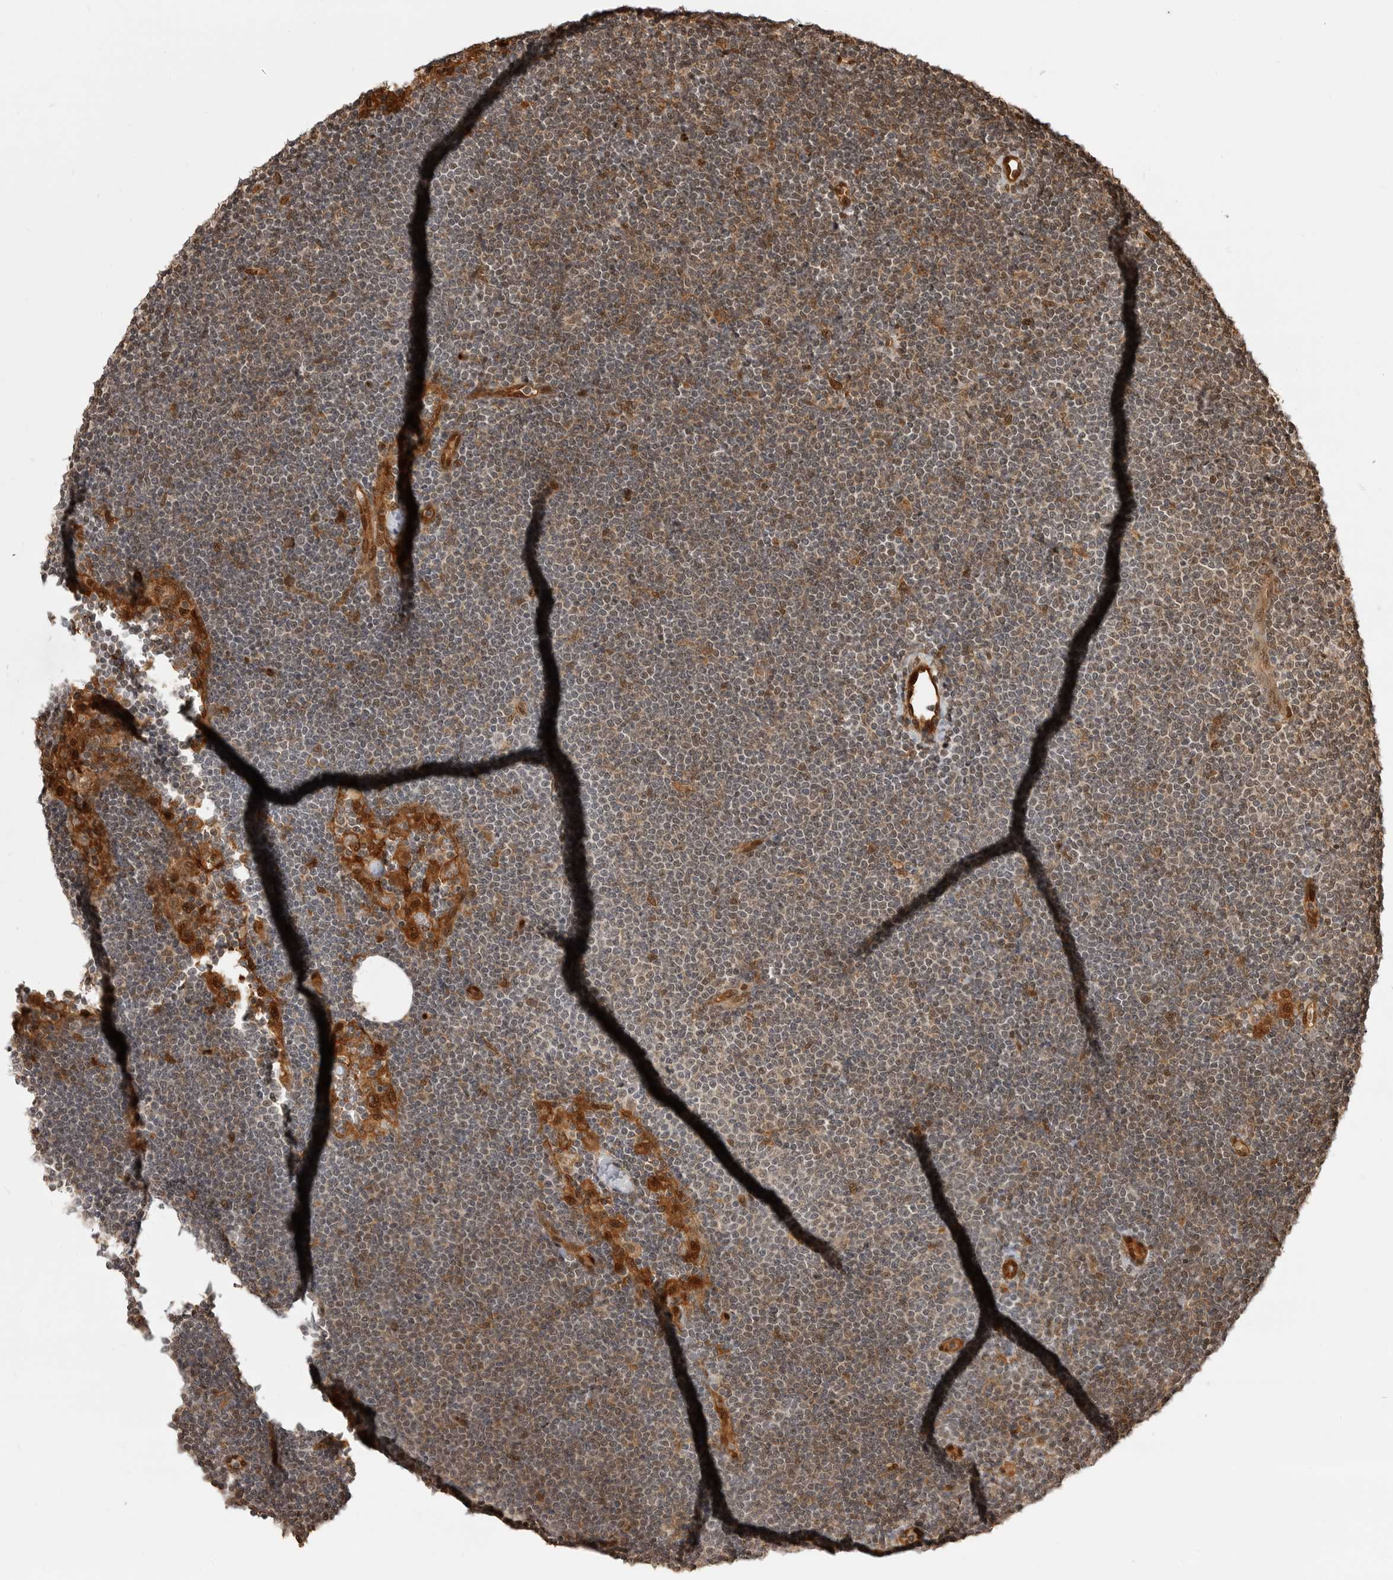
{"staining": {"intensity": "weak", "quantity": "25%-75%", "location": "nuclear"}, "tissue": "lymphoma", "cell_type": "Tumor cells", "image_type": "cancer", "snomed": [{"axis": "morphology", "description": "Malignant lymphoma, non-Hodgkin's type, Low grade"}, {"axis": "topography", "description": "Lymph node"}], "caption": "Lymphoma stained with DAB (3,3'-diaminobenzidine) IHC reveals low levels of weak nuclear positivity in about 25%-75% of tumor cells. (DAB (3,3'-diaminobenzidine) IHC, brown staining for protein, blue staining for nuclei).", "gene": "BMP2K", "patient": {"sex": "female", "age": 53}}